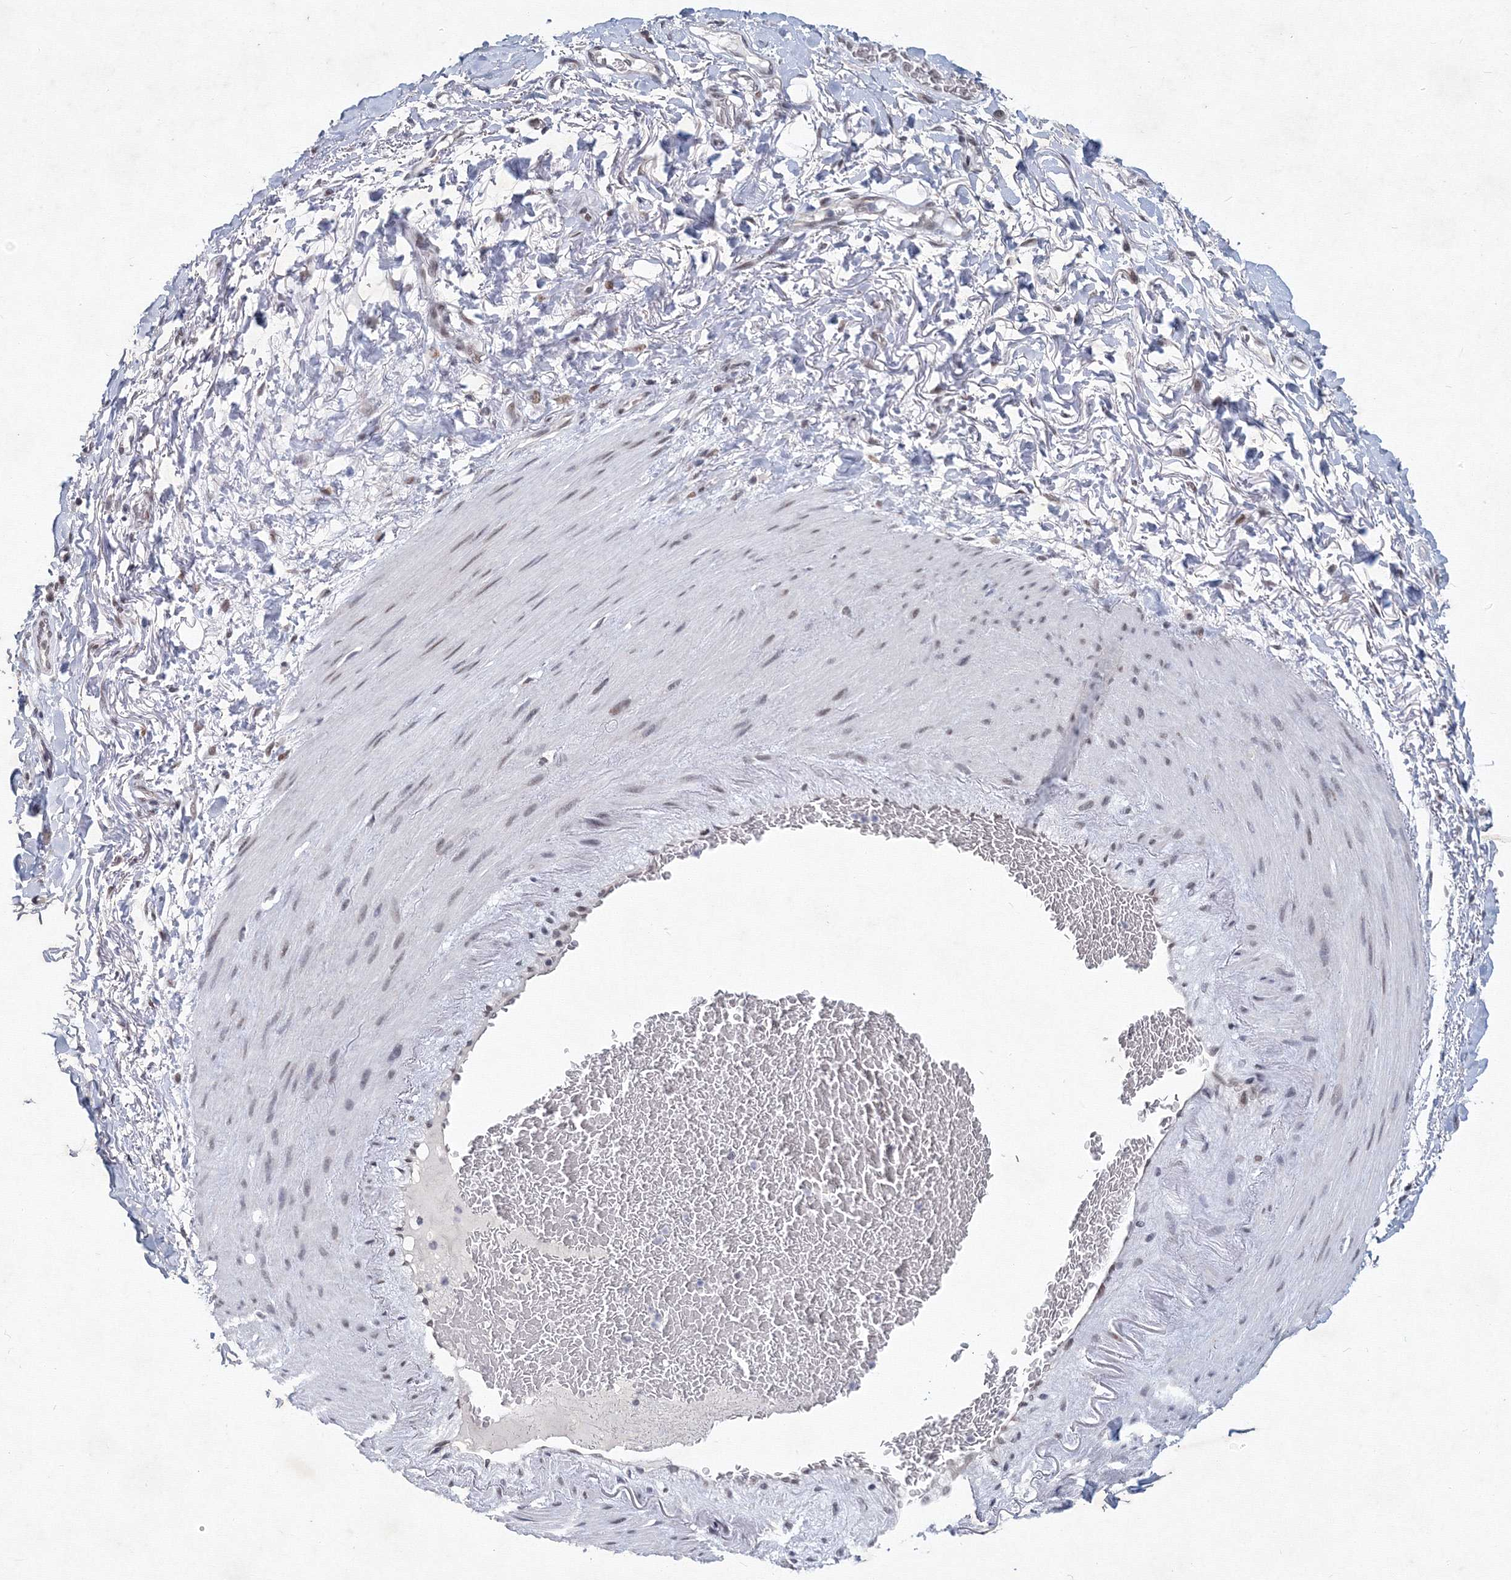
{"staining": {"intensity": "negative", "quantity": "none", "location": "none"}, "tissue": "adipose tissue", "cell_type": "Adipocytes", "image_type": "normal", "snomed": [{"axis": "morphology", "description": "Normal tissue, NOS"}, {"axis": "morphology", "description": "Adenocarcinoma, NOS"}, {"axis": "topography", "description": "Esophagus"}], "caption": "IHC image of benign human adipose tissue stained for a protein (brown), which exhibits no expression in adipocytes.", "gene": "SF3B6", "patient": {"sex": "male", "age": 62}}